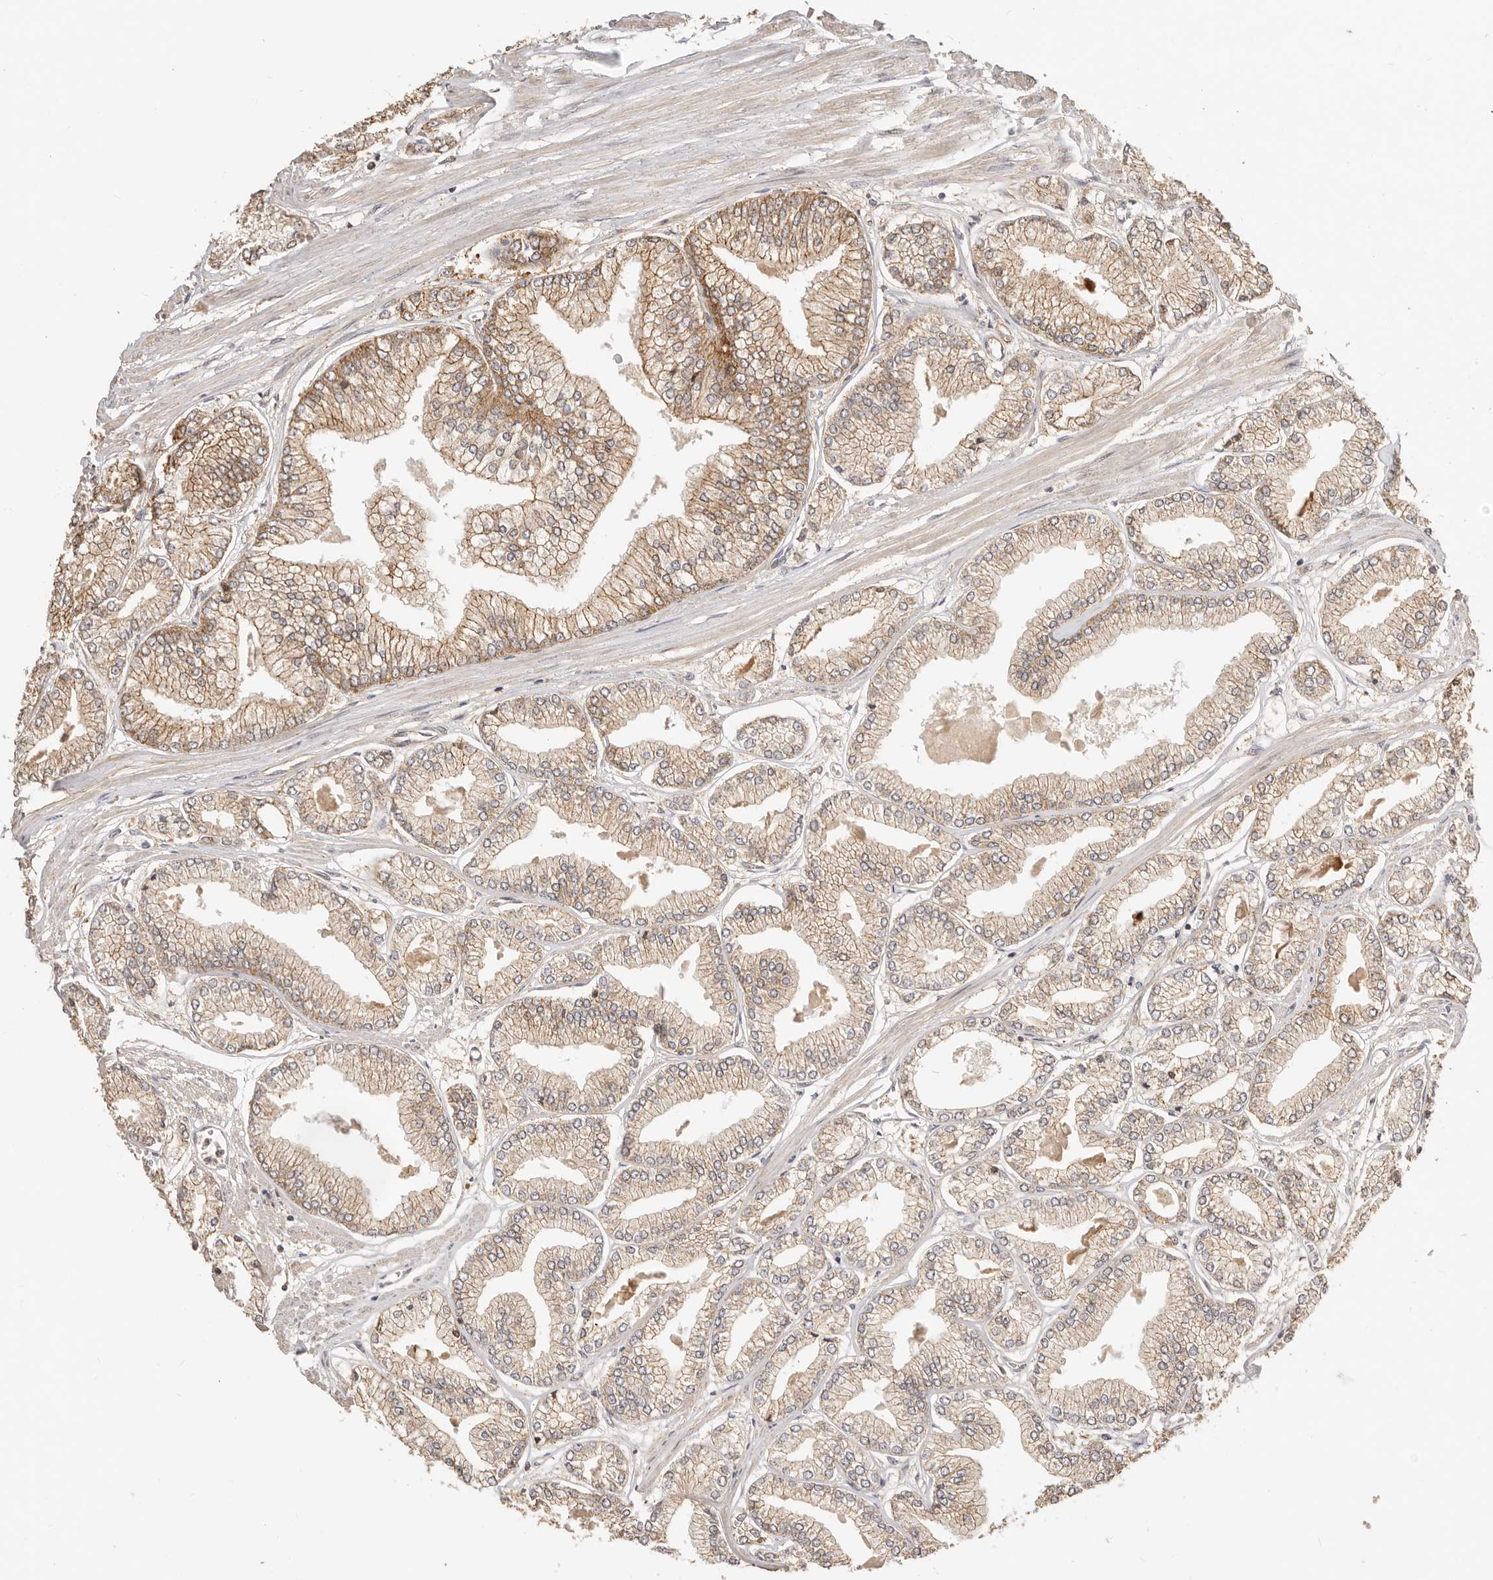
{"staining": {"intensity": "moderate", "quantity": ">75%", "location": "cytoplasmic/membranous"}, "tissue": "prostate cancer", "cell_type": "Tumor cells", "image_type": "cancer", "snomed": [{"axis": "morphology", "description": "Adenocarcinoma, Low grade"}, {"axis": "topography", "description": "Prostate"}], "caption": "There is medium levels of moderate cytoplasmic/membranous staining in tumor cells of prostate cancer (adenocarcinoma (low-grade)), as demonstrated by immunohistochemical staining (brown color).", "gene": "AFDN", "patient": {"sex": "male", "age": 52}}